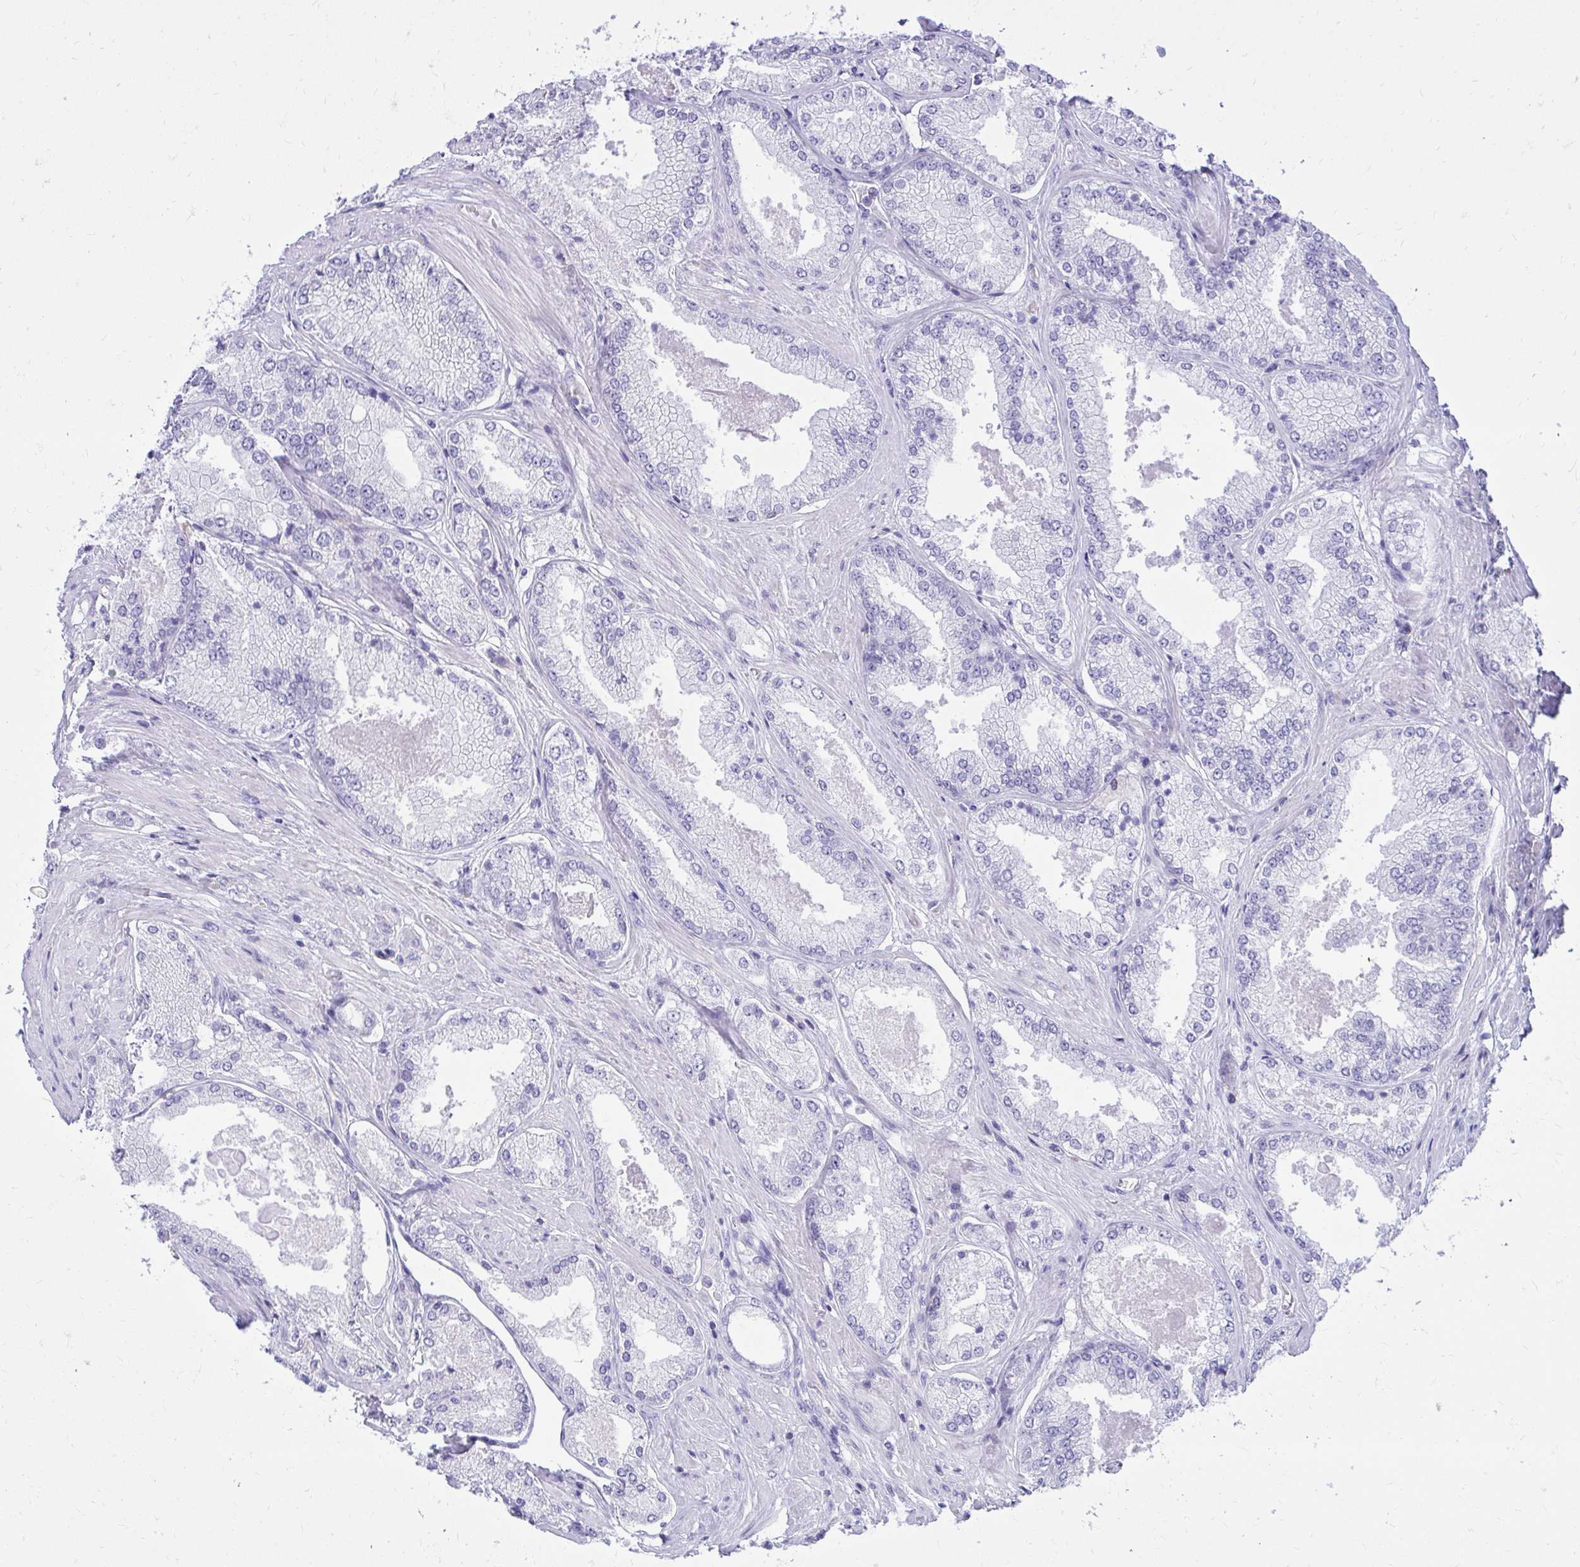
{"staining": {"intensity": "negative", "quantity": "none", "location": "none"}, "tissue": "prostate cancer", "cell_type": "Tumor cells", "image_type": "cancer", "snomed": [{"axis": "morphology", "description": "Adenocarcinoma, Low grade"}, {"axis": "topography", "description": "Prostate"}], "caption": "This is a photomicrograph of IHC staining of prostate cancer (low-grade adenocarcinoma), which shows no staining in tumor cells.", "gene": "GPRIN3", "patient": {"sex": "male", "age": 68}}